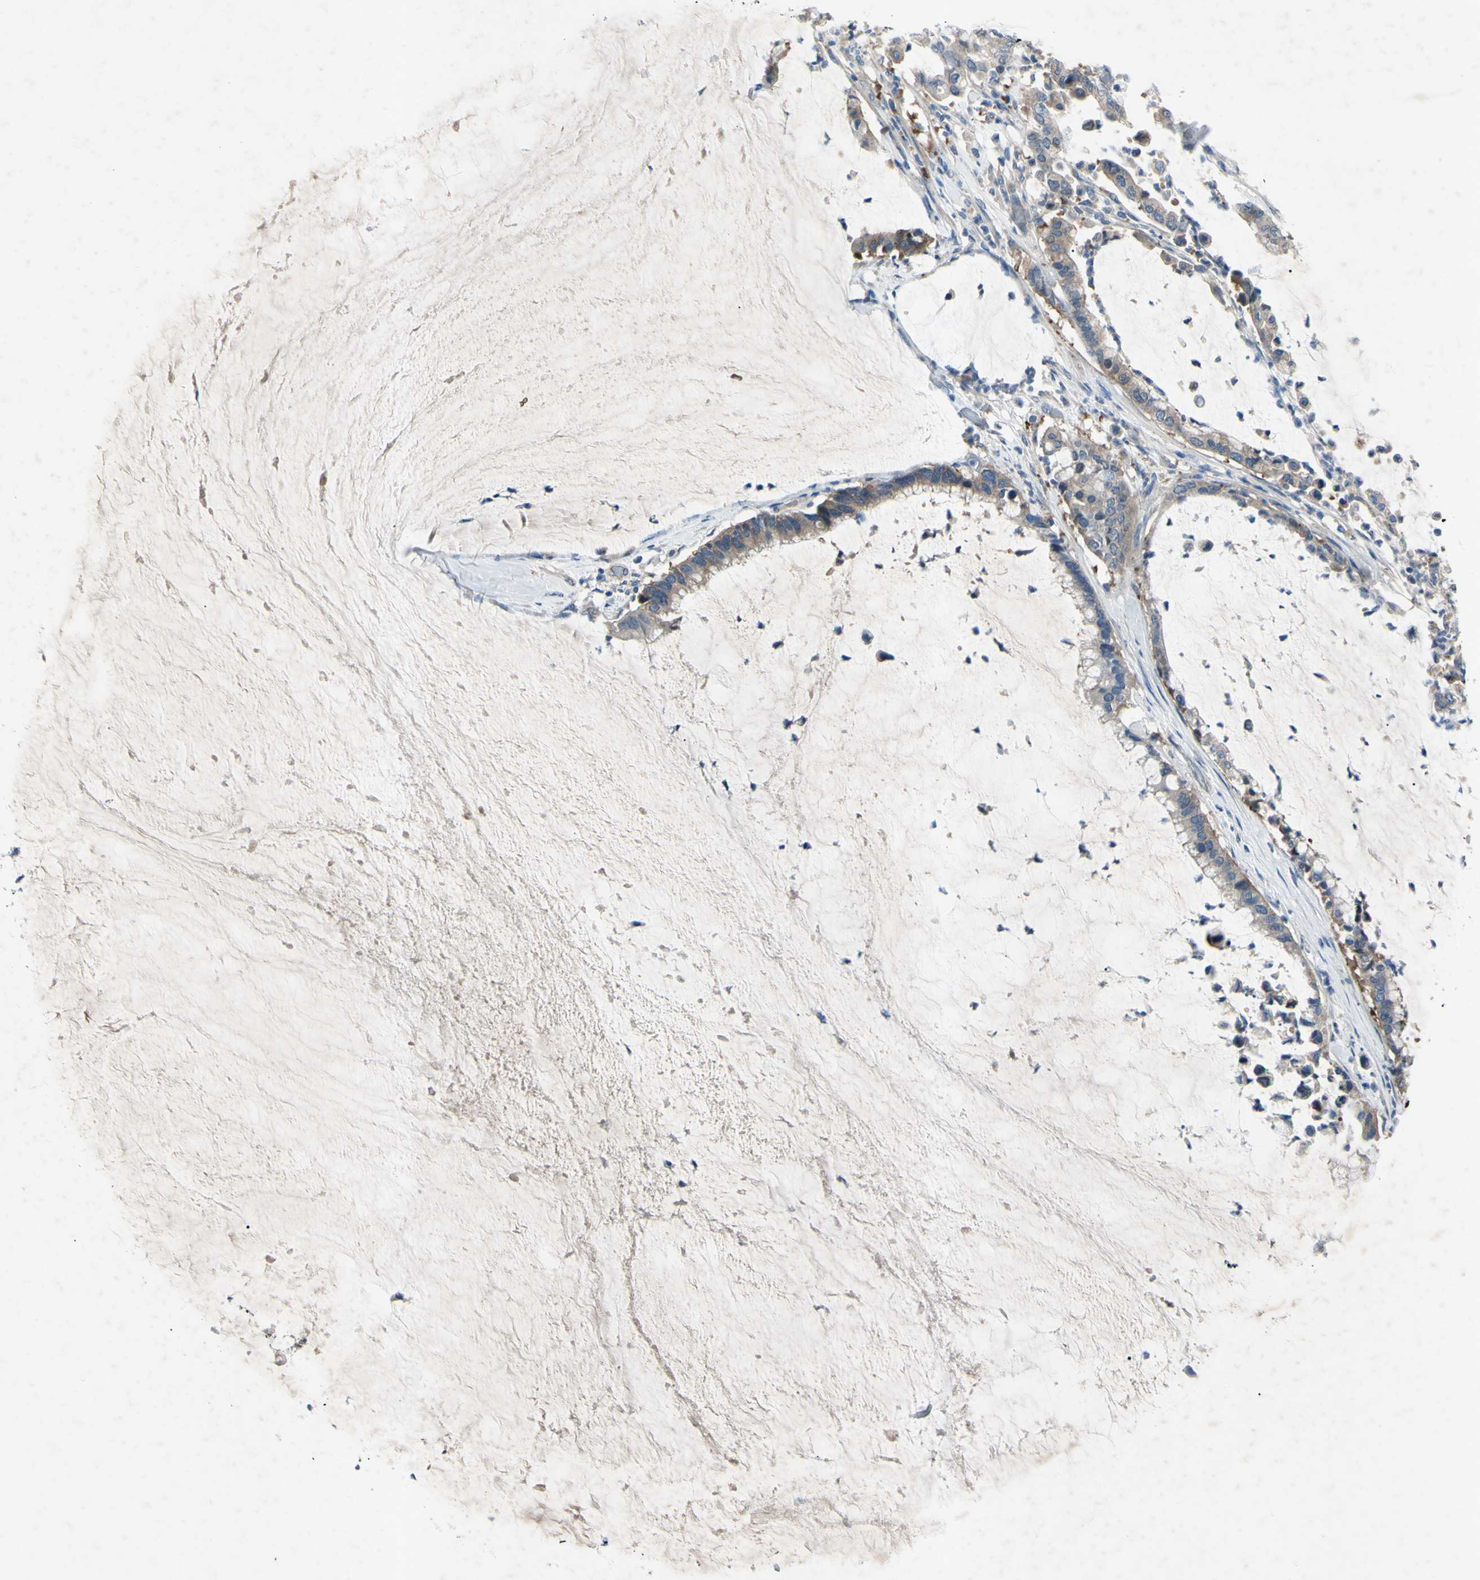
{"staining": {"intensity": "weak", "quantity": "25%-75%", "location": "cytoplasmic/membranous"}, "tissue": "pancreatic cancer", "cell_type": "Tumor cells", "image_type": "cancer", "snomed": [{"axis": "morphology", "description": "Adenocarcinoma, NOS"}, {"axis": "topography", "description": "Pancreas"}], "caption": "About 25%-75% of tumor cells in pancreatic cancer display weak cytoplasmic/membranous protein expression as visualized by brown immunohistochemical staining.", "gene": "HILPDA", "patient": {"sex": "male", "age": 41}}